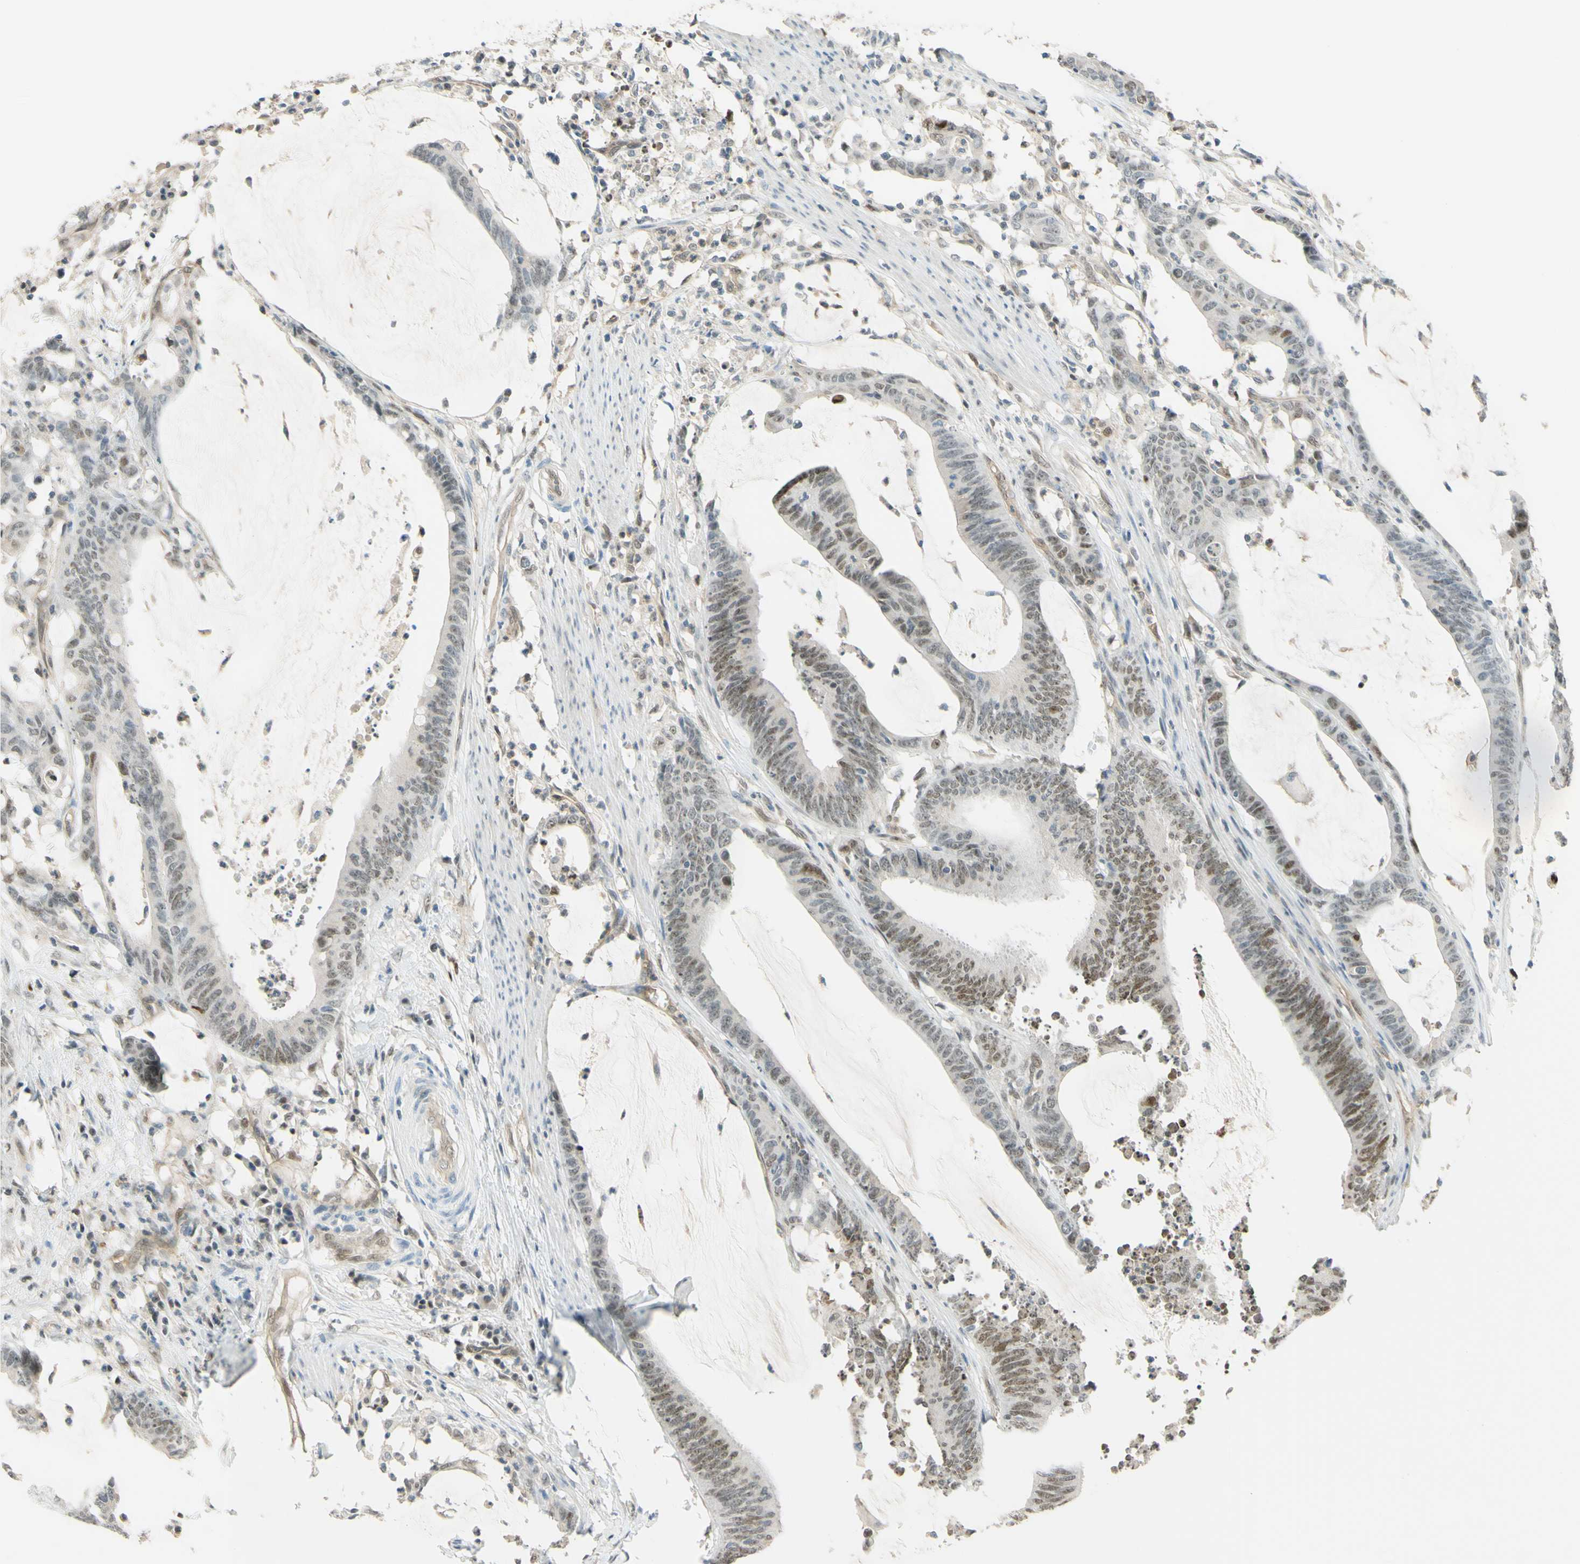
{"staining": {"intensity": "weak", "quantity": ">75%", "location": "nuclear"}, "tissue": "colorectal cancer", "cell_type": "Tumor cells", "image_type": "cancer", "snomed": [{"axis": "morphology", "description": "Adenocarcinoma, NOS"}, {"axis": "topography", "description": "Rectum"}], "caption": "Weak nuclear expression is identified in approximately >75% of tumor cells in colorectal cancer (adenocarcinoma). Nuclei are stained in blue.", "gene": "POLB", "patient": {"sex": "female", "age": 66}}